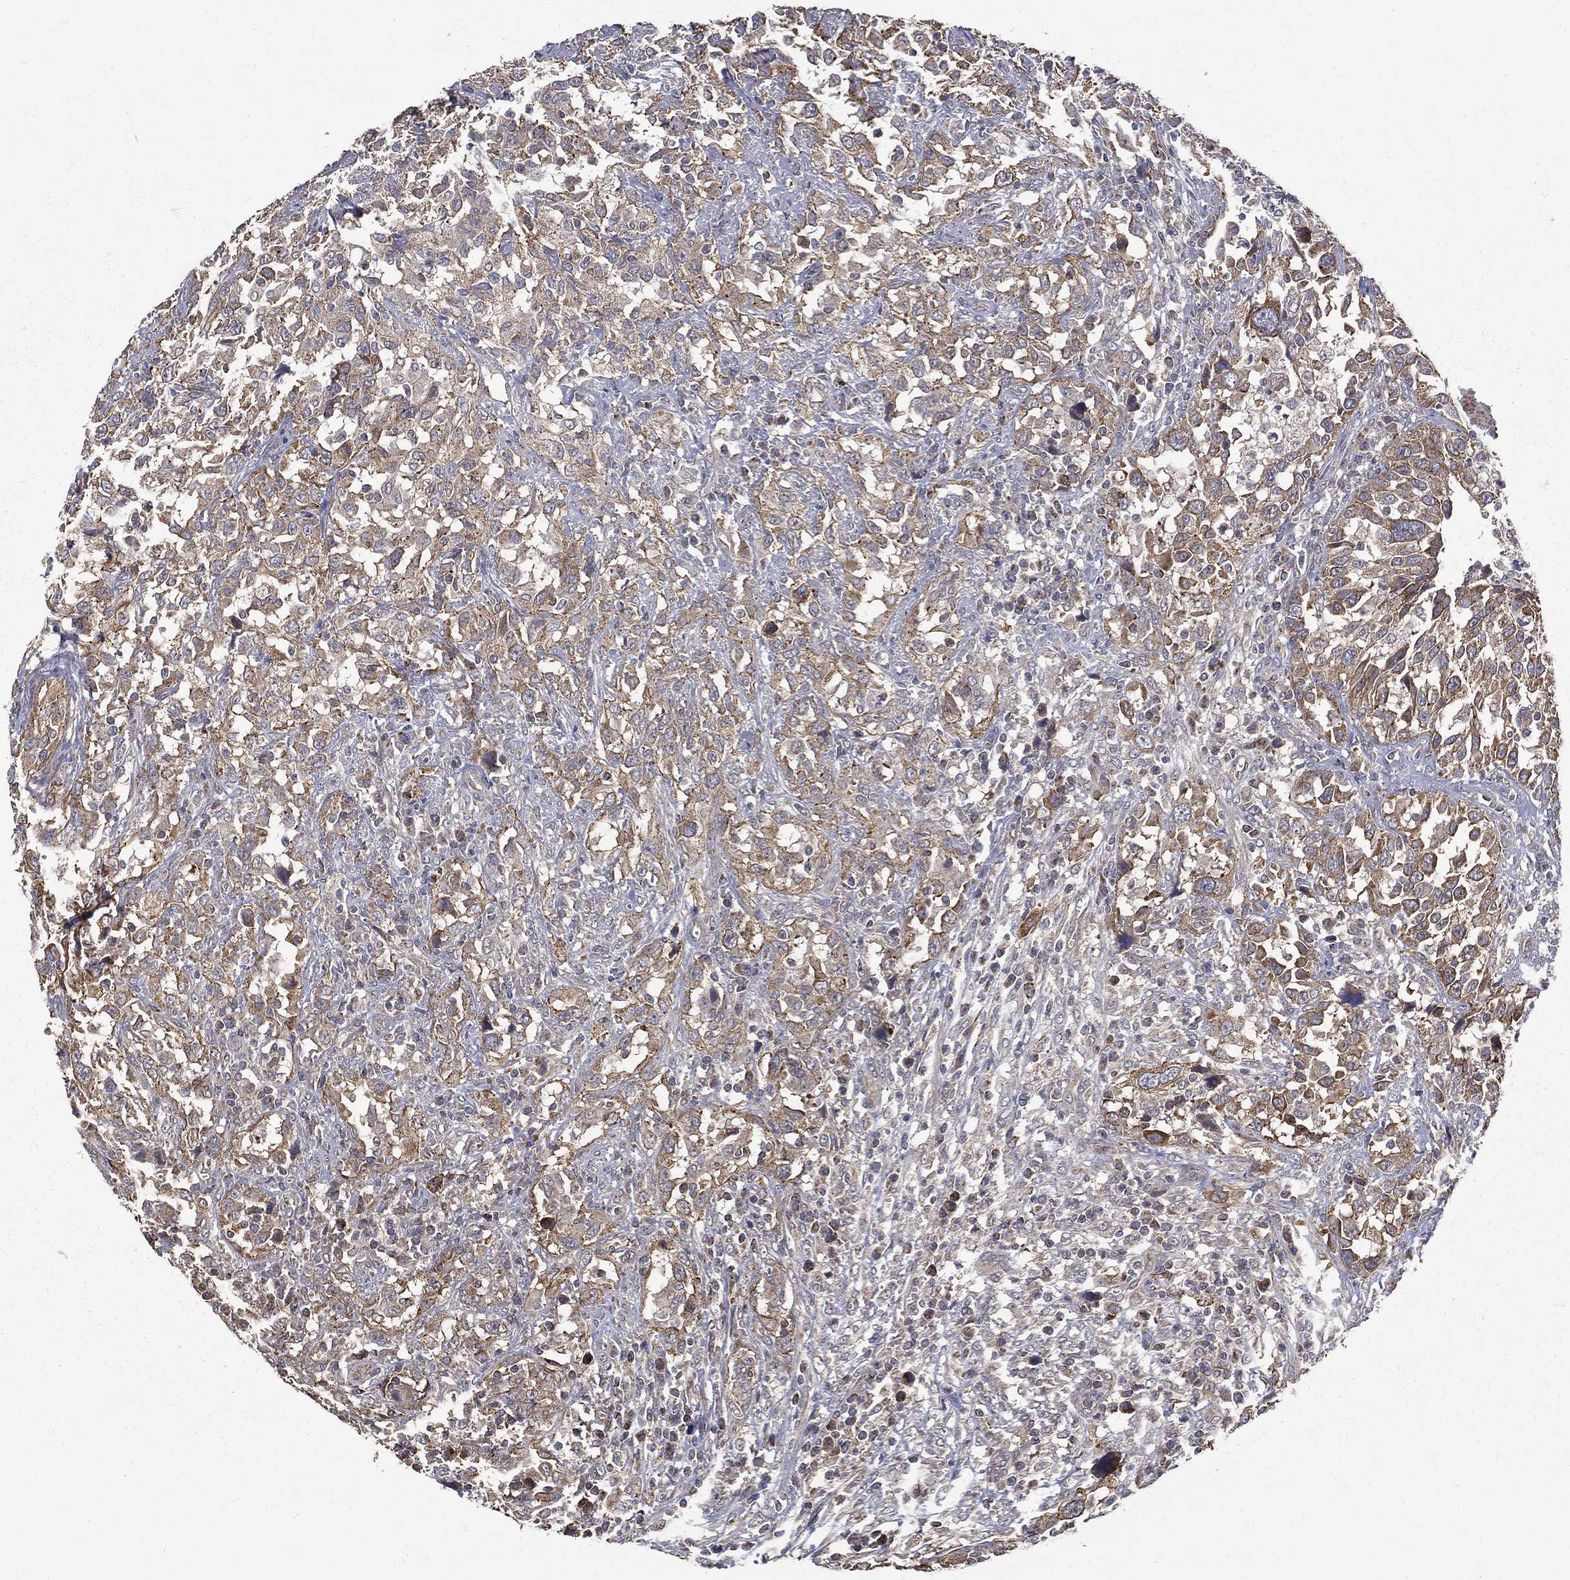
{"staining": {"intensity": "moderate", "quantity": ">75%", "location": "cytoplasmic/membranous"}, "tissue": "urothelial cancer", "cell_type": "Tumor cells", "image_type": "cancer", "snomed": [{"axis": "morphology", "description": "Urothelial carcinoma, NOS"}, {"axis": "morphology", "description": "Urothelial carcinoma, High grade"}, {"axis": "topography", "description": "Urinary bladder"}], "caption": "Human high-grade urothelial carcinoma stained with a brown dye displays moderate cytoplasmic/membranous positive expression in about >75% of tumor cells.", "gene": "RPGR", "patient": {"sex": "female", "age": 64}}